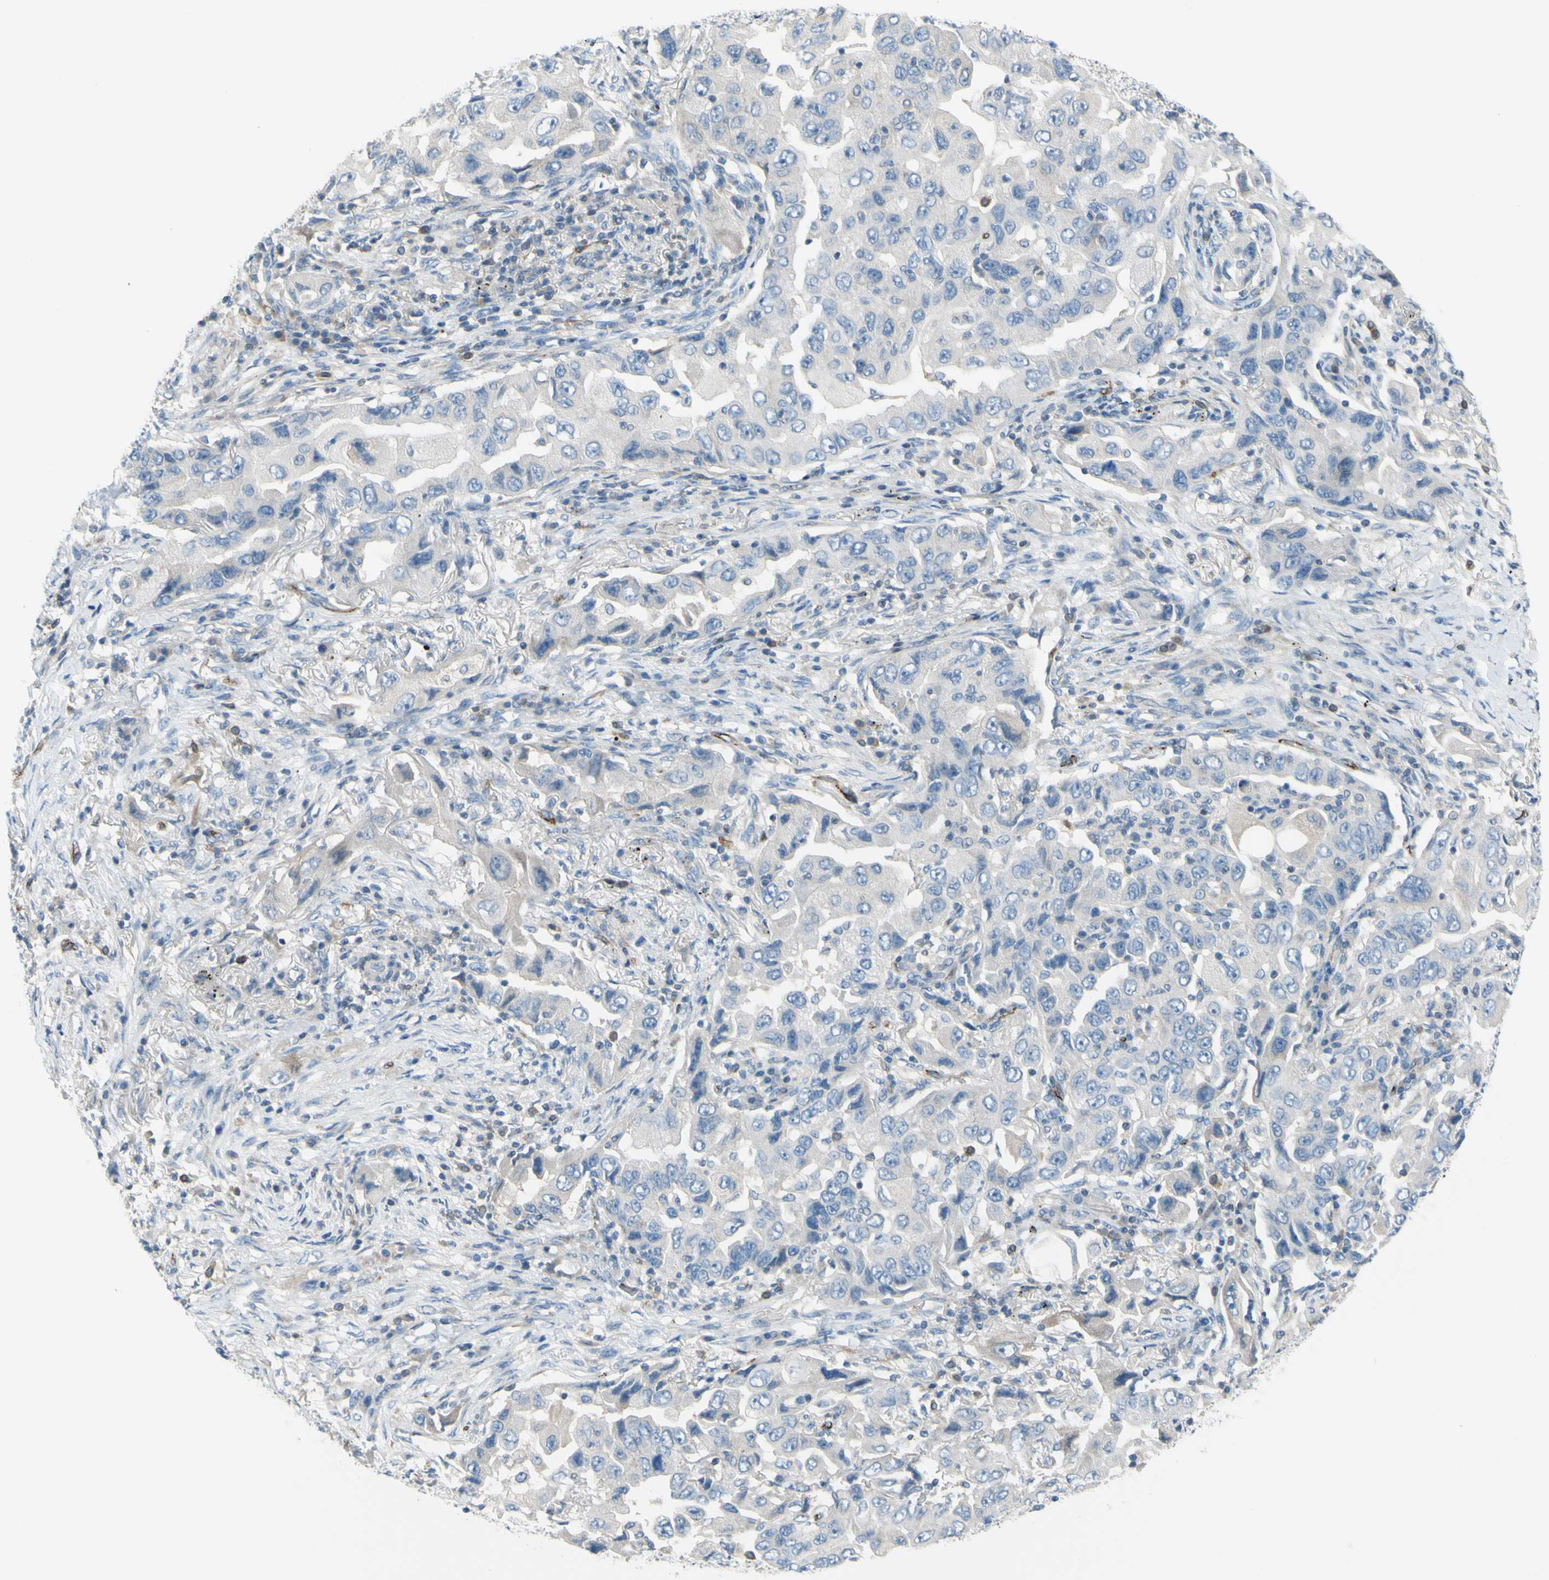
{"staining": {"intensity": "negative", "quantity": "none", "location": "none"}, "tissue": "lung cancer", "cell_type": "Tumor cells", "image_type": "cancer", "snomed": [{"axis": "morphology", "description": "Adenocarcinoma, NOS"}, {"axis": "topography", "description": "Lung"}], "caption": "Immunohistochemical staining of lung cancer displays no significant positivity in tumor cells.", "gene": "PRRG2", "patient": {"sex": "female", "age": 65}}